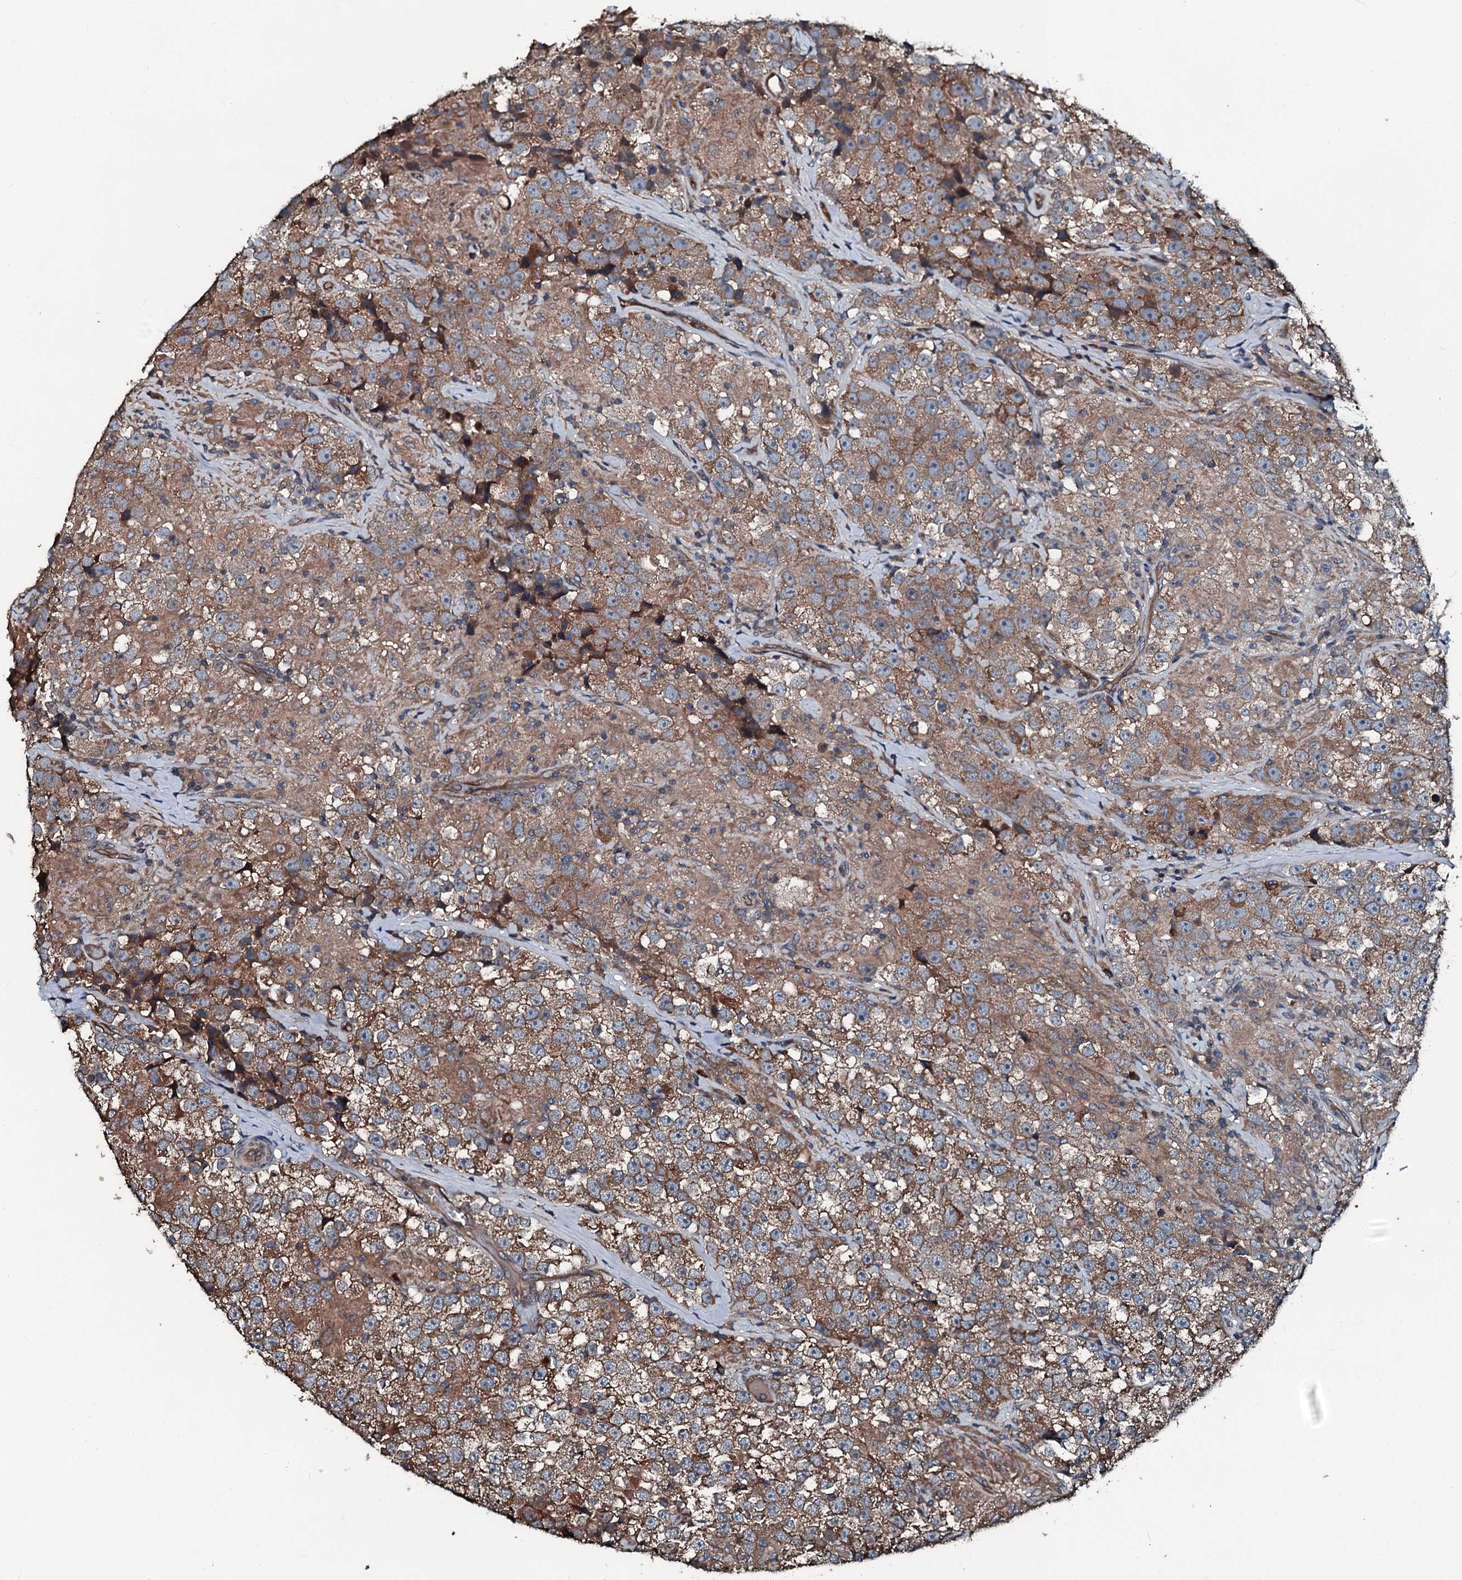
{"staining": {"intensity": "moderate", "quantity": ">75%", "location": "cytoplasmic/membranous"}, "tissue": "testis cancer", "cell_type": "Tumor cells", "image_type": "cancer", "snomed": [{"axis": "morphology", "description": "Seminoma, NOS"}, {"axis": "topography", "description": "Testis"}], "caption": "Tumor cells show medium levels of moderate cytoplasmic/membranous expression in approximately >75% of cells in testis cancer. The protein of interest is shown in brown color, while the nuclei are stained blue.", "gene": "AARS1", "patient": {"sex": "male", "age": 46}}